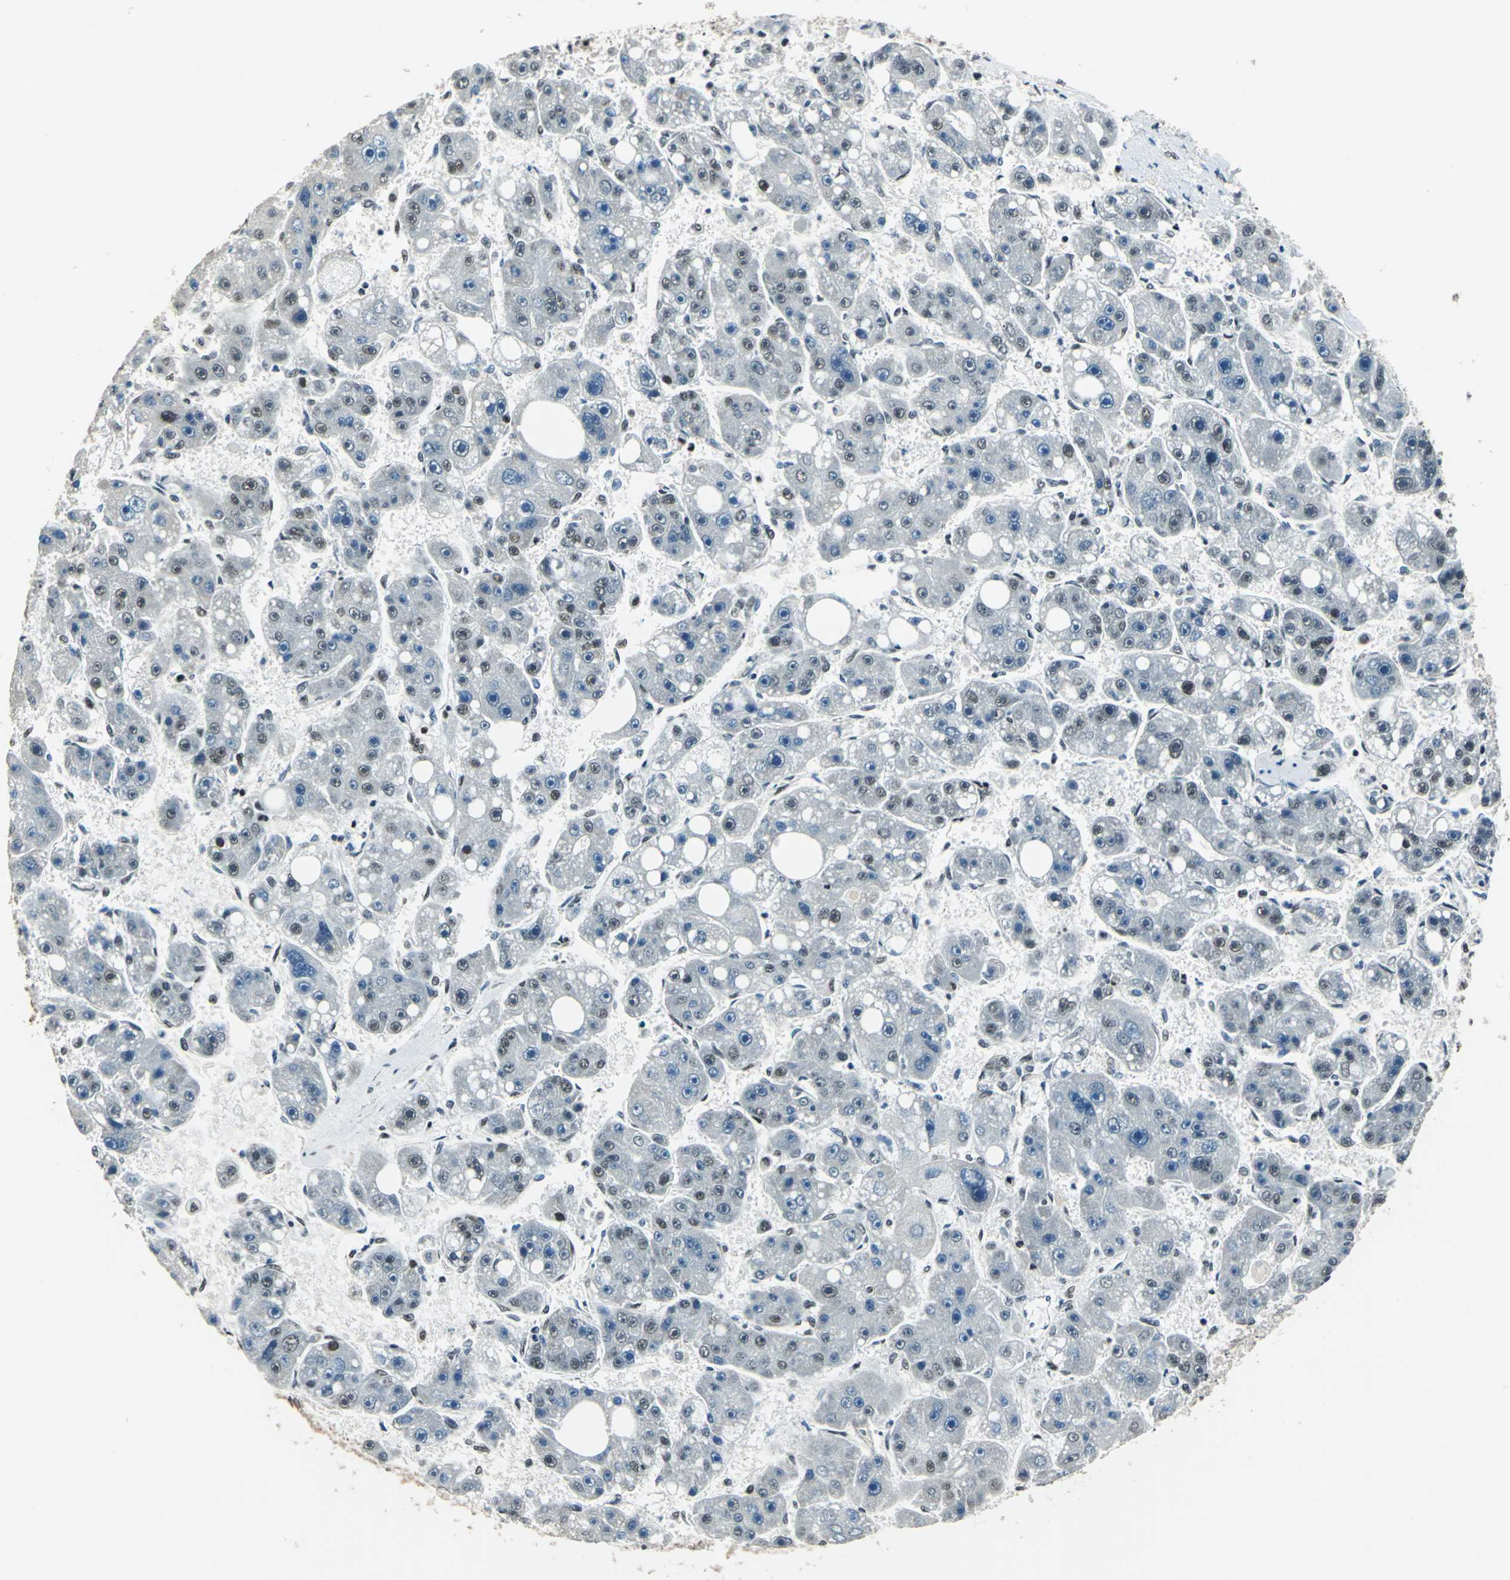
{"staining": {"intensity": "negative", "quantity": "none", "location": "none"}, "tissue": "liver cancer", "cell_type": "Tumor cells", "image_type": "cancer", "snomed": [{"axis": "morphology", "description": "Carcinoma, Hepatocellular, NOS"}, {"axis": "topography", "description": "Liver"}], "caption": "DAB immunohistochemical staining of human liver cancer reveals no significant expression in tumor cells.", "gene": "BCLAF1", "patient": {"sex": "female", "age": 61}}